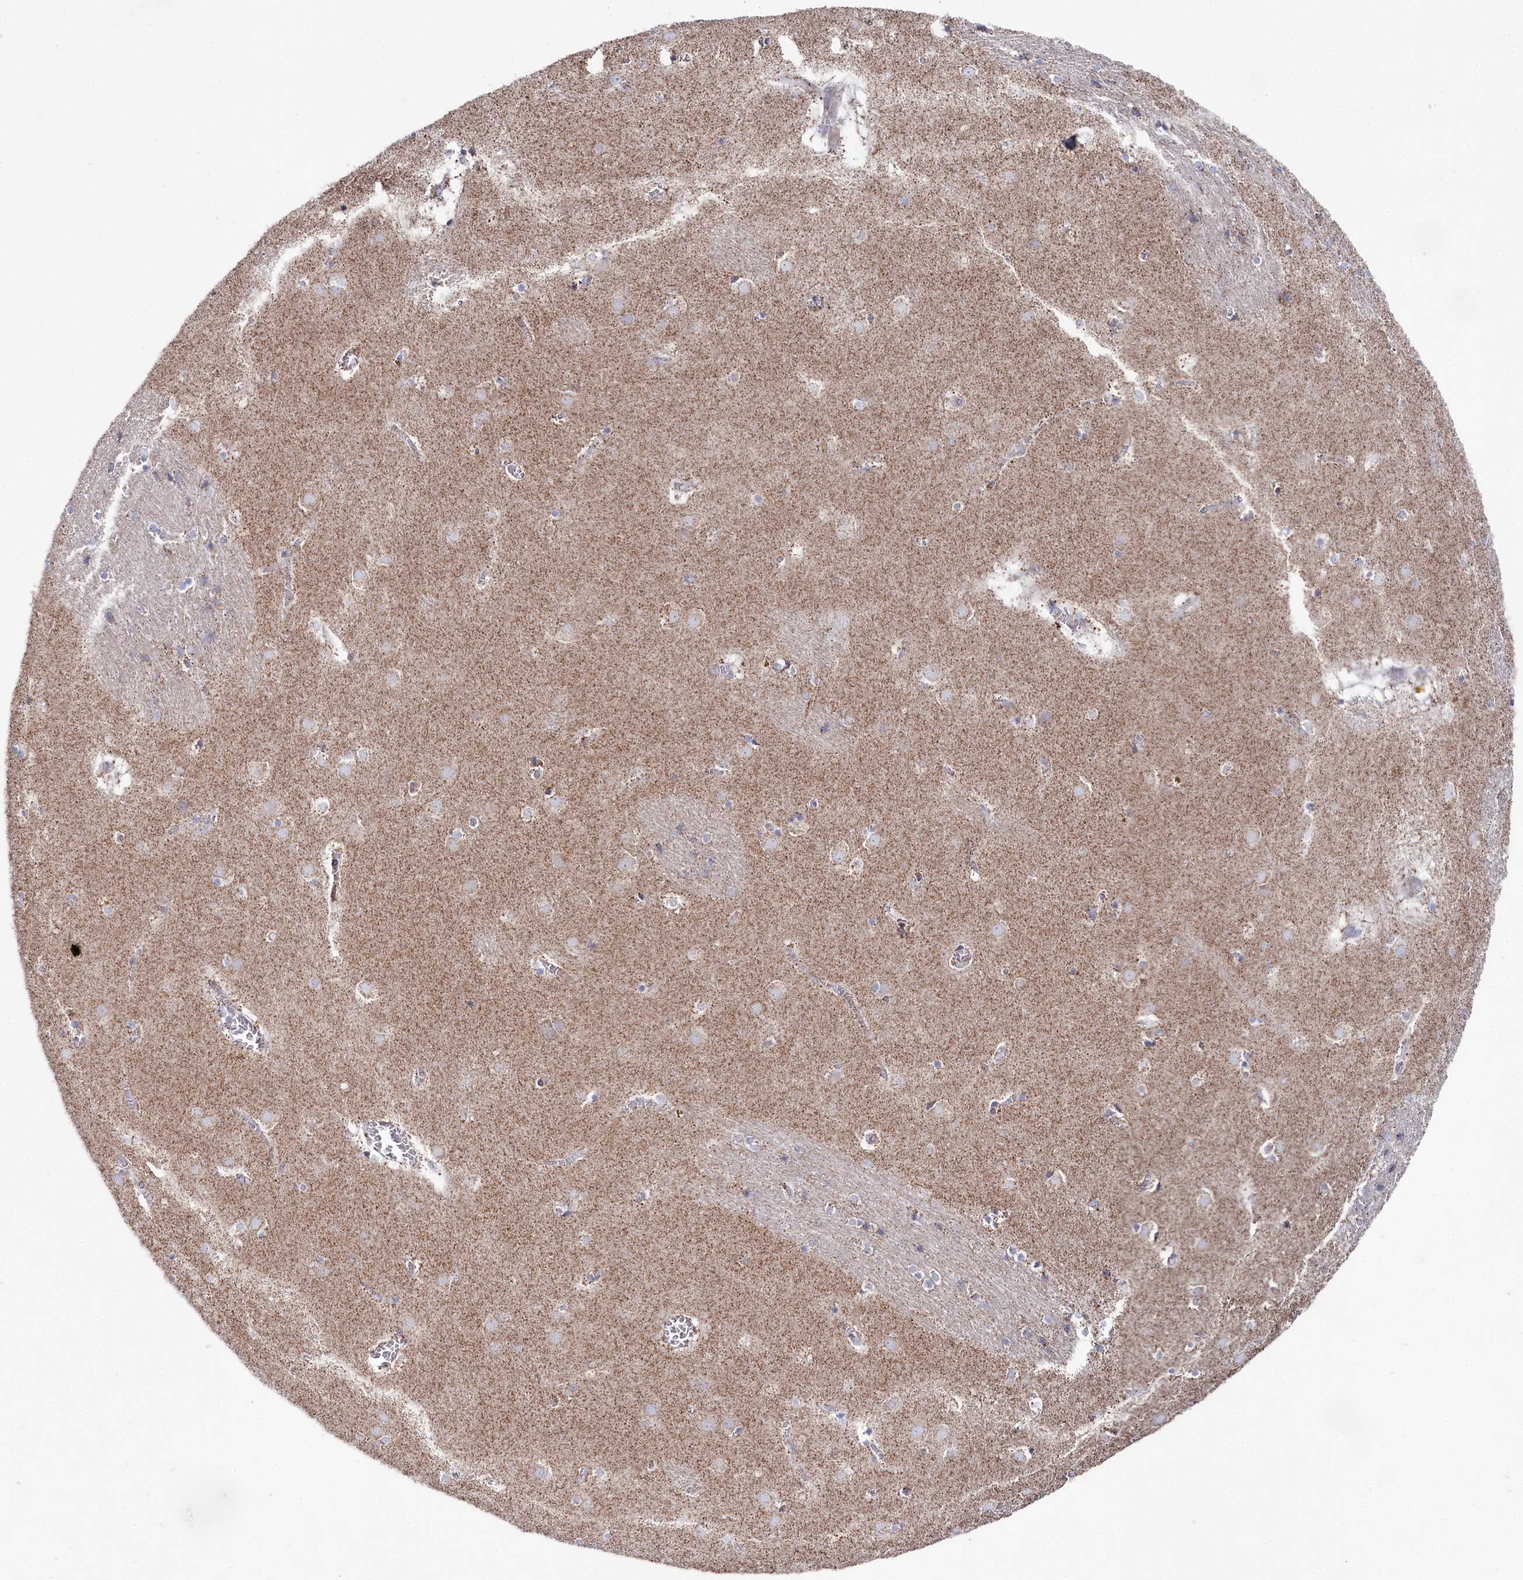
{"staining": {"intensity": "weak", "quantity": "<25%", "location": "cytoplasmic/membranous"}, "tissue": "caudate", "cell_type": "Glial cells", "image_type": "normal", "snomed": [{"axis": "morphology", "description": "Normal tissue, NOS"}, {"axis": "topography", "description": "Lateral ventricle wall"}], "caption": "The histopathology image exhibits no staining of glial cells in normal caudate.", "gene": "GLS2", "patient": {"sex": "male", "age": 70}}